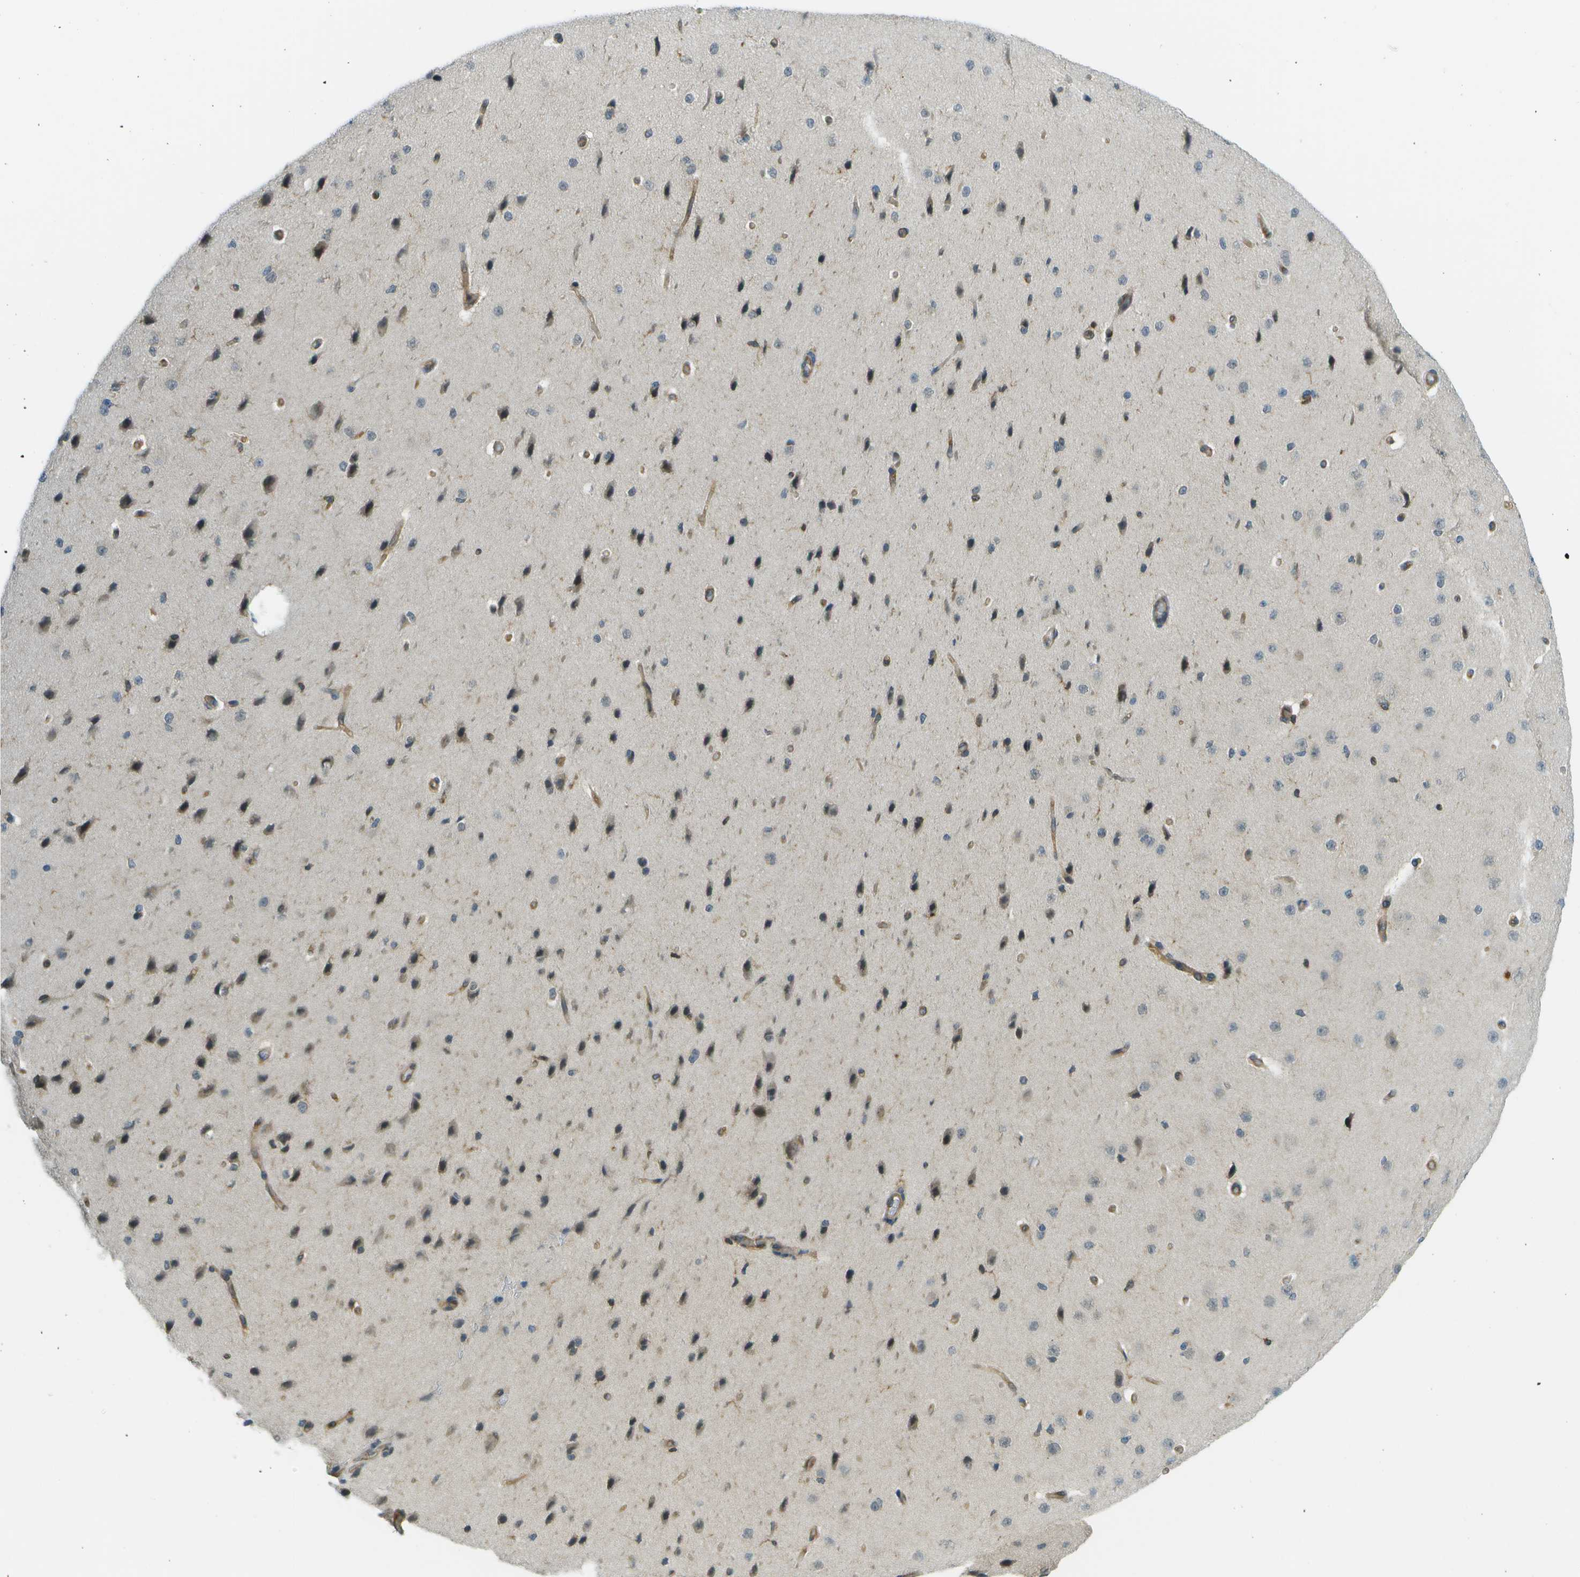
{"staining": {"intensity": "moderate", "quantity": "25%-75%", "location": "cytoplasmic/membranous"}, "tissue": "cerebral cortex", "cell_type": "Endothelial cells", "image_type": "normal", "snomed": [{"axis": "morphology", "description": "Normal tissue, NOS"}, {"axis": "morphology", "description": "Developmental malformation"}, {"axis": "topography", "description": "Cerebral cortex"}], "caption": "The immunohistochemical stain shows moderate cytoplasmic/membranous positivity in endothelial cells of normal cerebral cortex. Nuclei are stained in blue.", "gene": "TMTC1", "patient": {"sex": "female", "age": 30}}